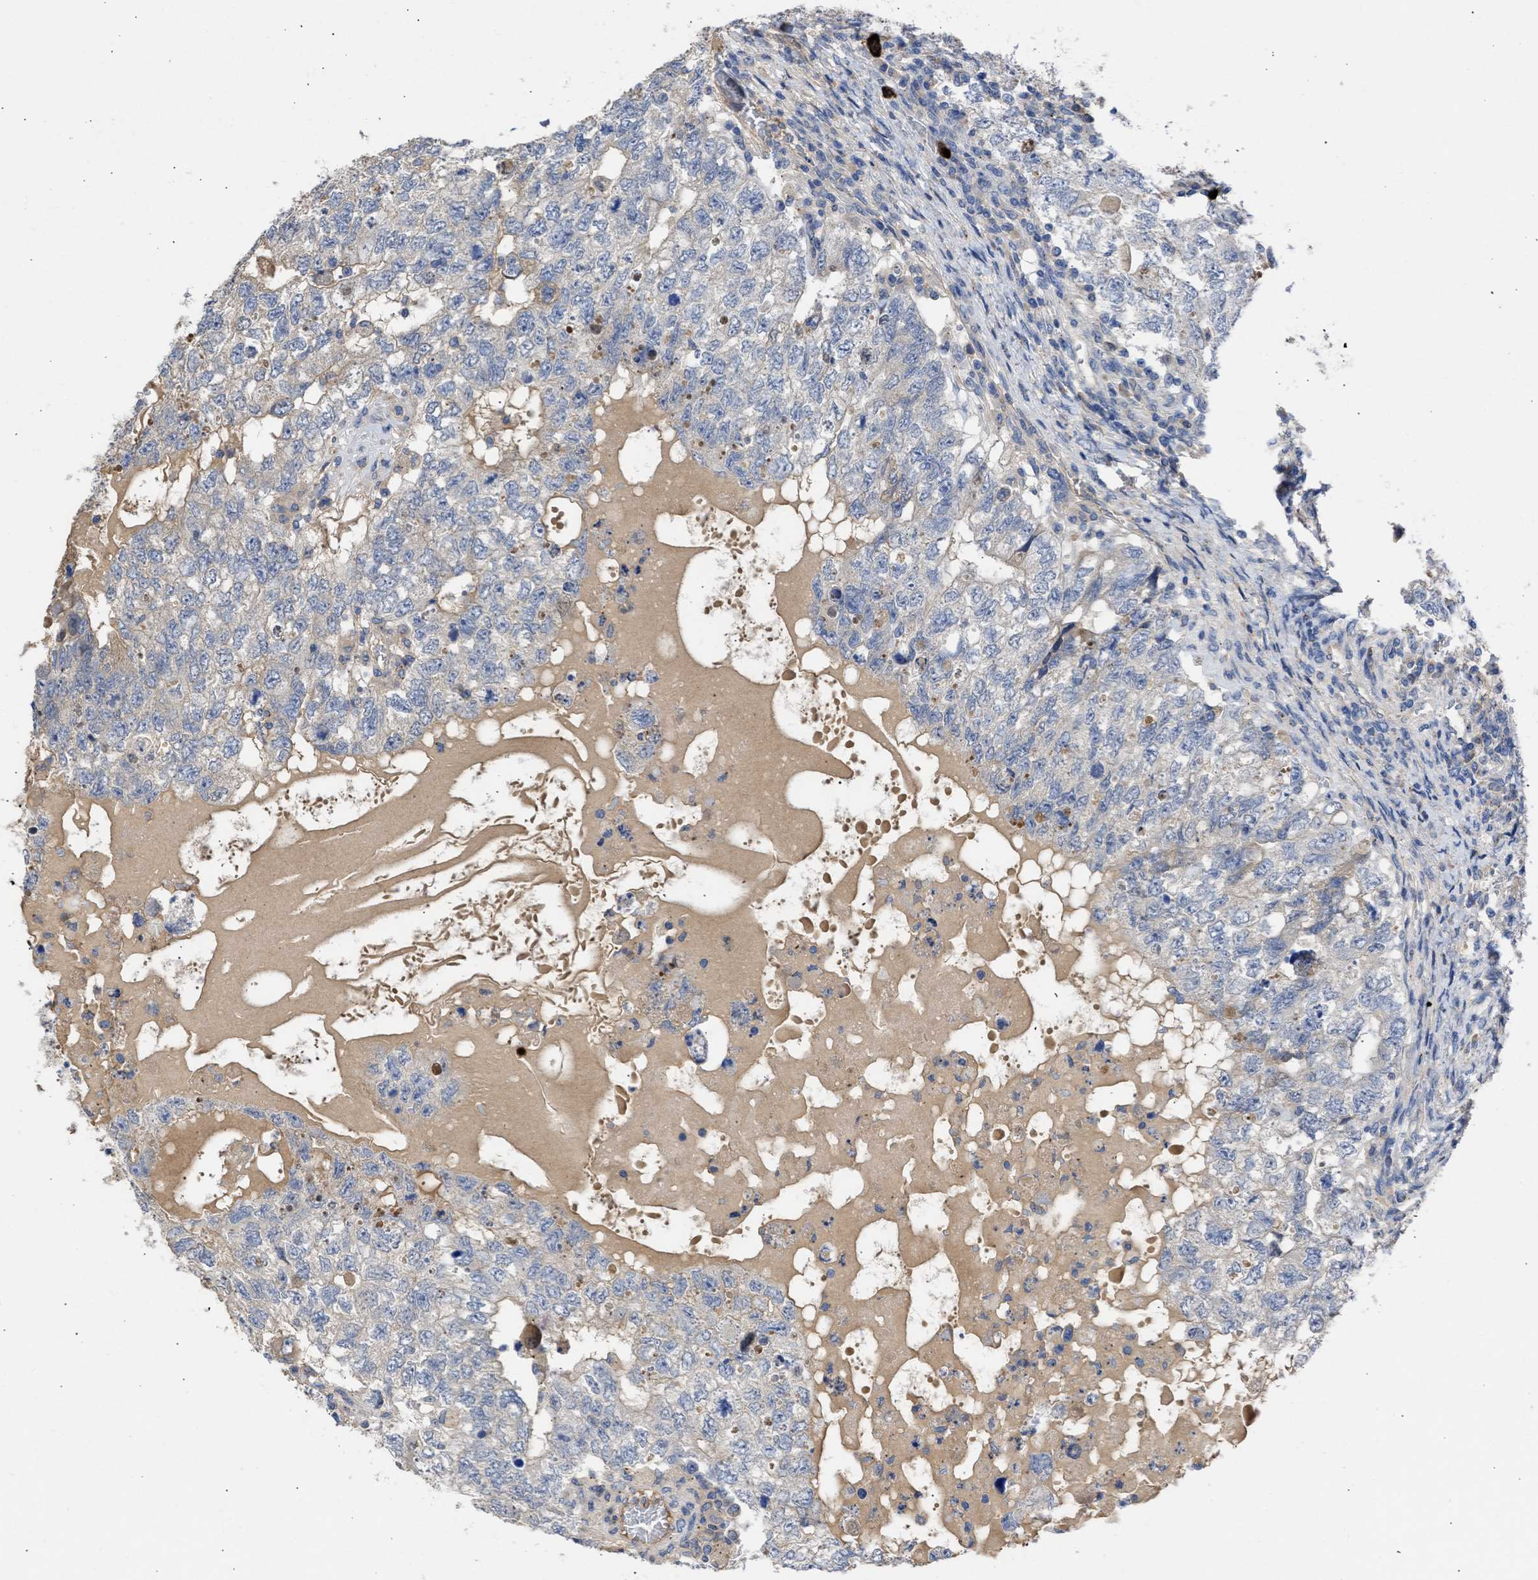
{"staining": {"intensity": "negative", "quantity": "none", "location": "none"}, "tissue": "testis cancer", "cell_type": "Tumor cells", "image_type": "cancer", "snomed": [{"axis": "morphology", "description": "Carcinoma, Embryonal, NOS"}, {"axis": "topography", "description": "Testis"}], "caption": "Tumor cells are negative for protein expression in human testis cancer (embryonal carcinoma).", "gene": "ARHGEF4", "patient": {"sex": "male", "age": 36}}